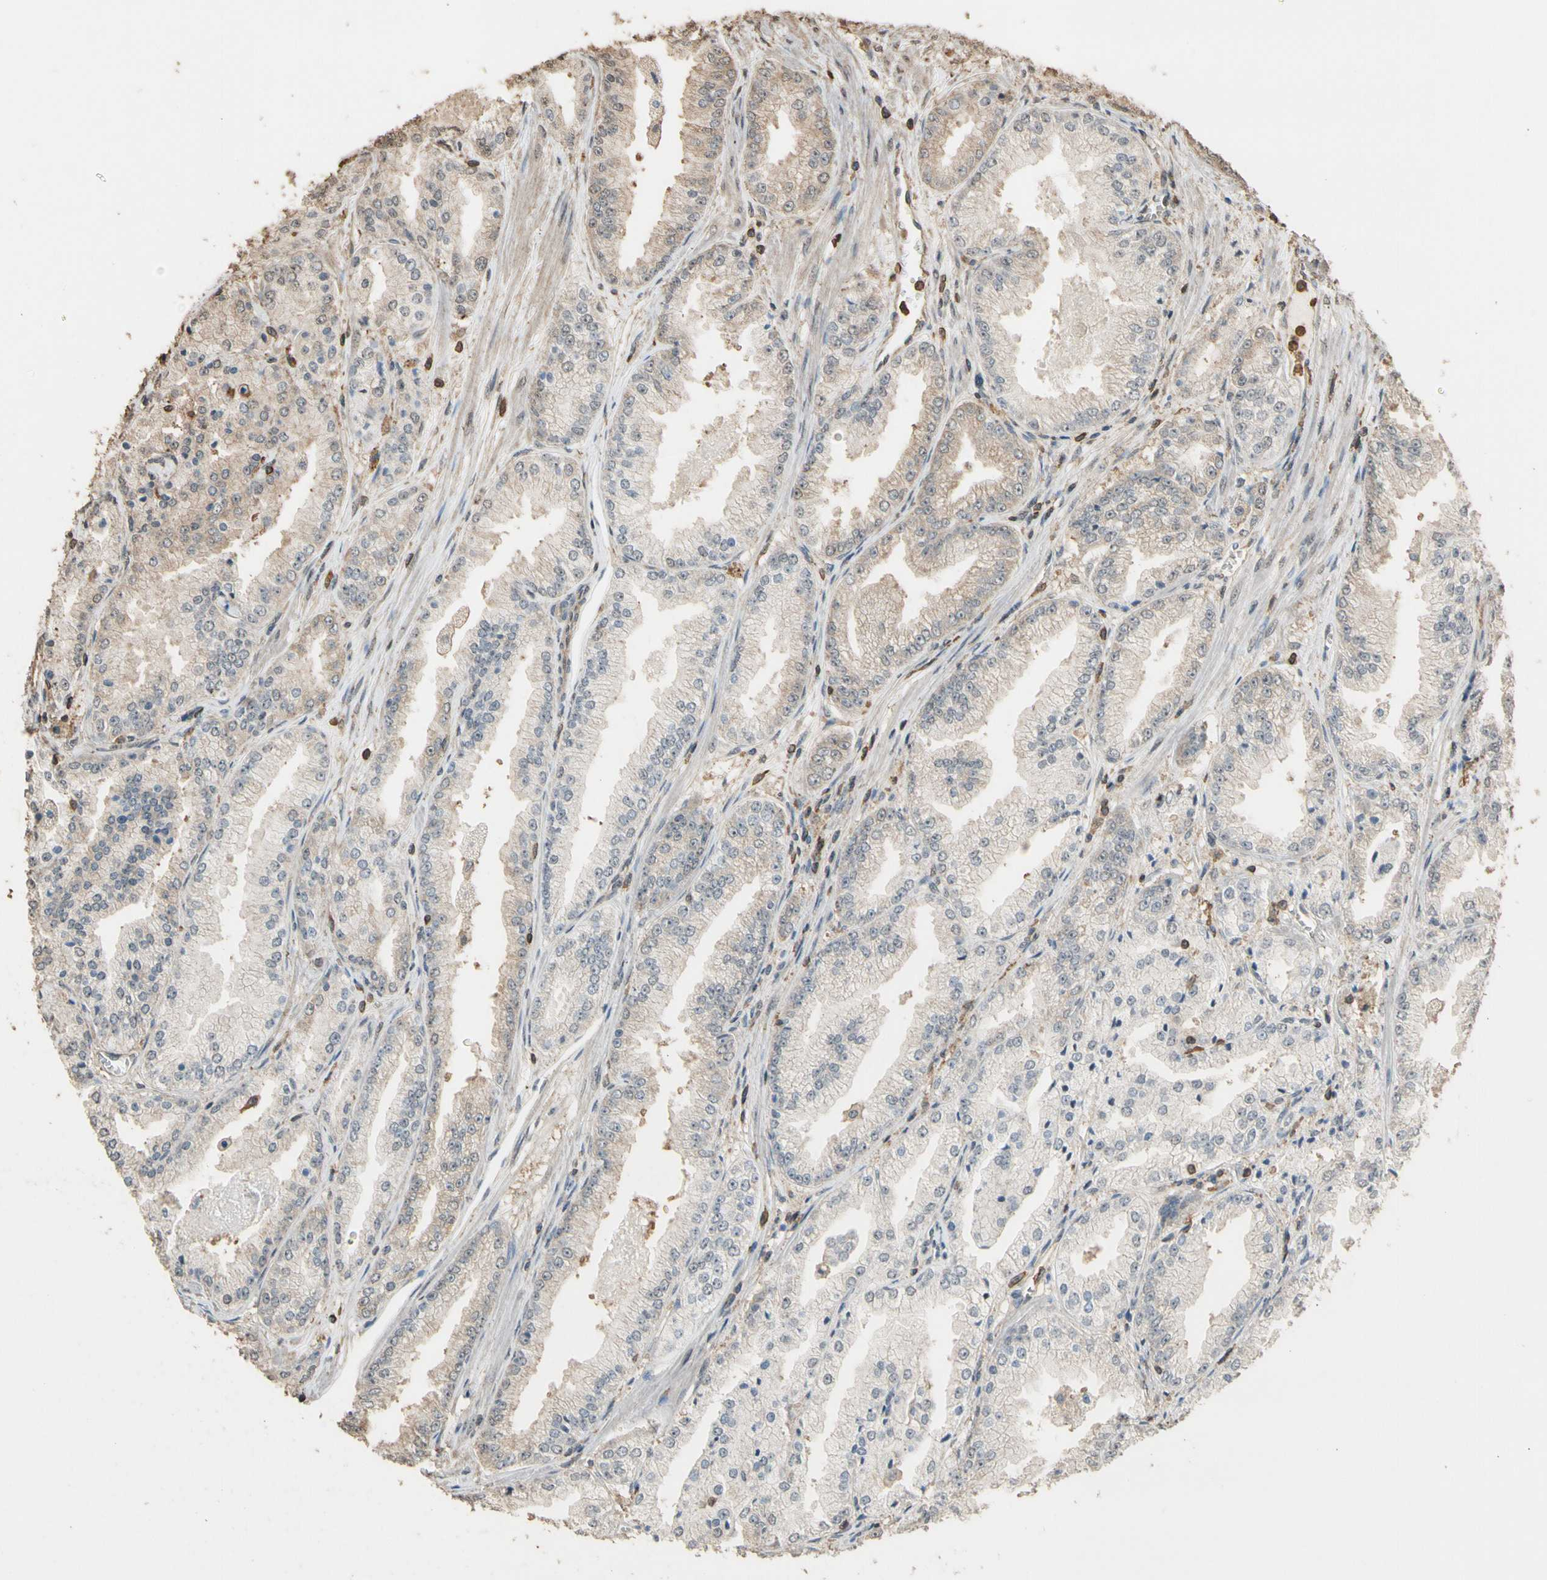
{"staining": {"intensity": "weak", "quantity": "25%-75%", "location": "cytoplasmic/membranous"}, "tissue": "prostate cancer", "cell_type": "Tumor cells", "image_type": "cancer", "snomed": [{"axis": "morphology", "description": "Adenocarcinoma, High grade"}, {"axis": "topography", "description": "Prostate"}], "caption": "This image reveals adenocarcinoma (high-grade) (prostate) stained with immunohistochemistry to label a protein in brown. The cytoplasmic/membranous of tumor cells show weak positivity for the protein. Nuclei are counter-stained blue.", "gene": "TNFSF13B", "patient": {"sex": "male", "age": 61}}